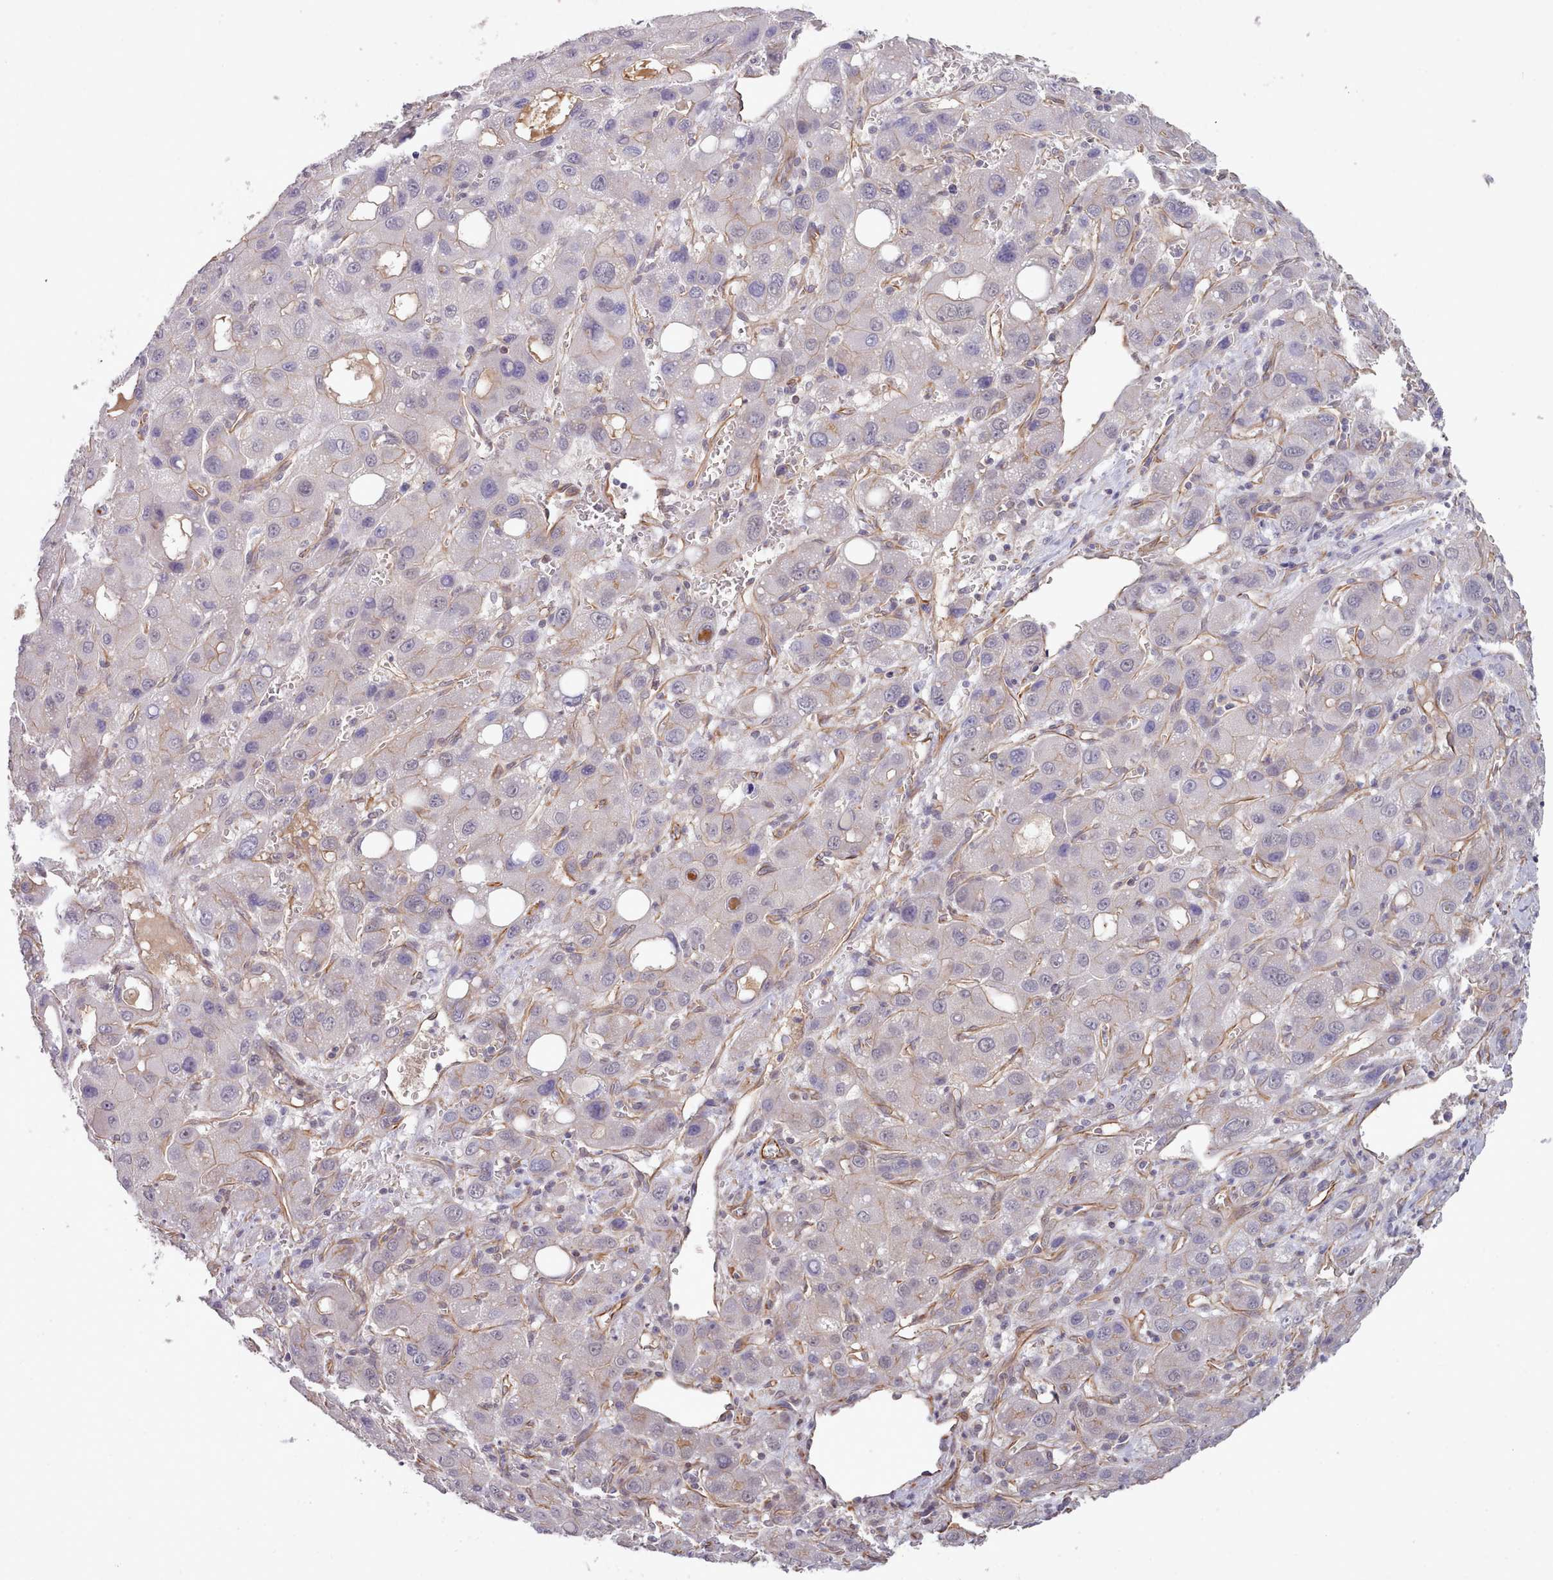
{"staining": {"intensity": "negative", "quantity": "none", "location": "none"}, "tissue": "liver cancer", "cell_type": "Tumor cells", "image_type": "cancer", "snomed": [{"axis": "morphology", "description": "Carcinoma, Hepatocellular, NOS"}, {"axis": "topography", "description": "Liver"}], "caption": "Immunohistochemical staining of human liver cancer (hepatocellular carcinoma) shows no significant positivity in tumor cells.", "gene": "ZC3H13", "patient": {"sex": "male", "age": 55}}